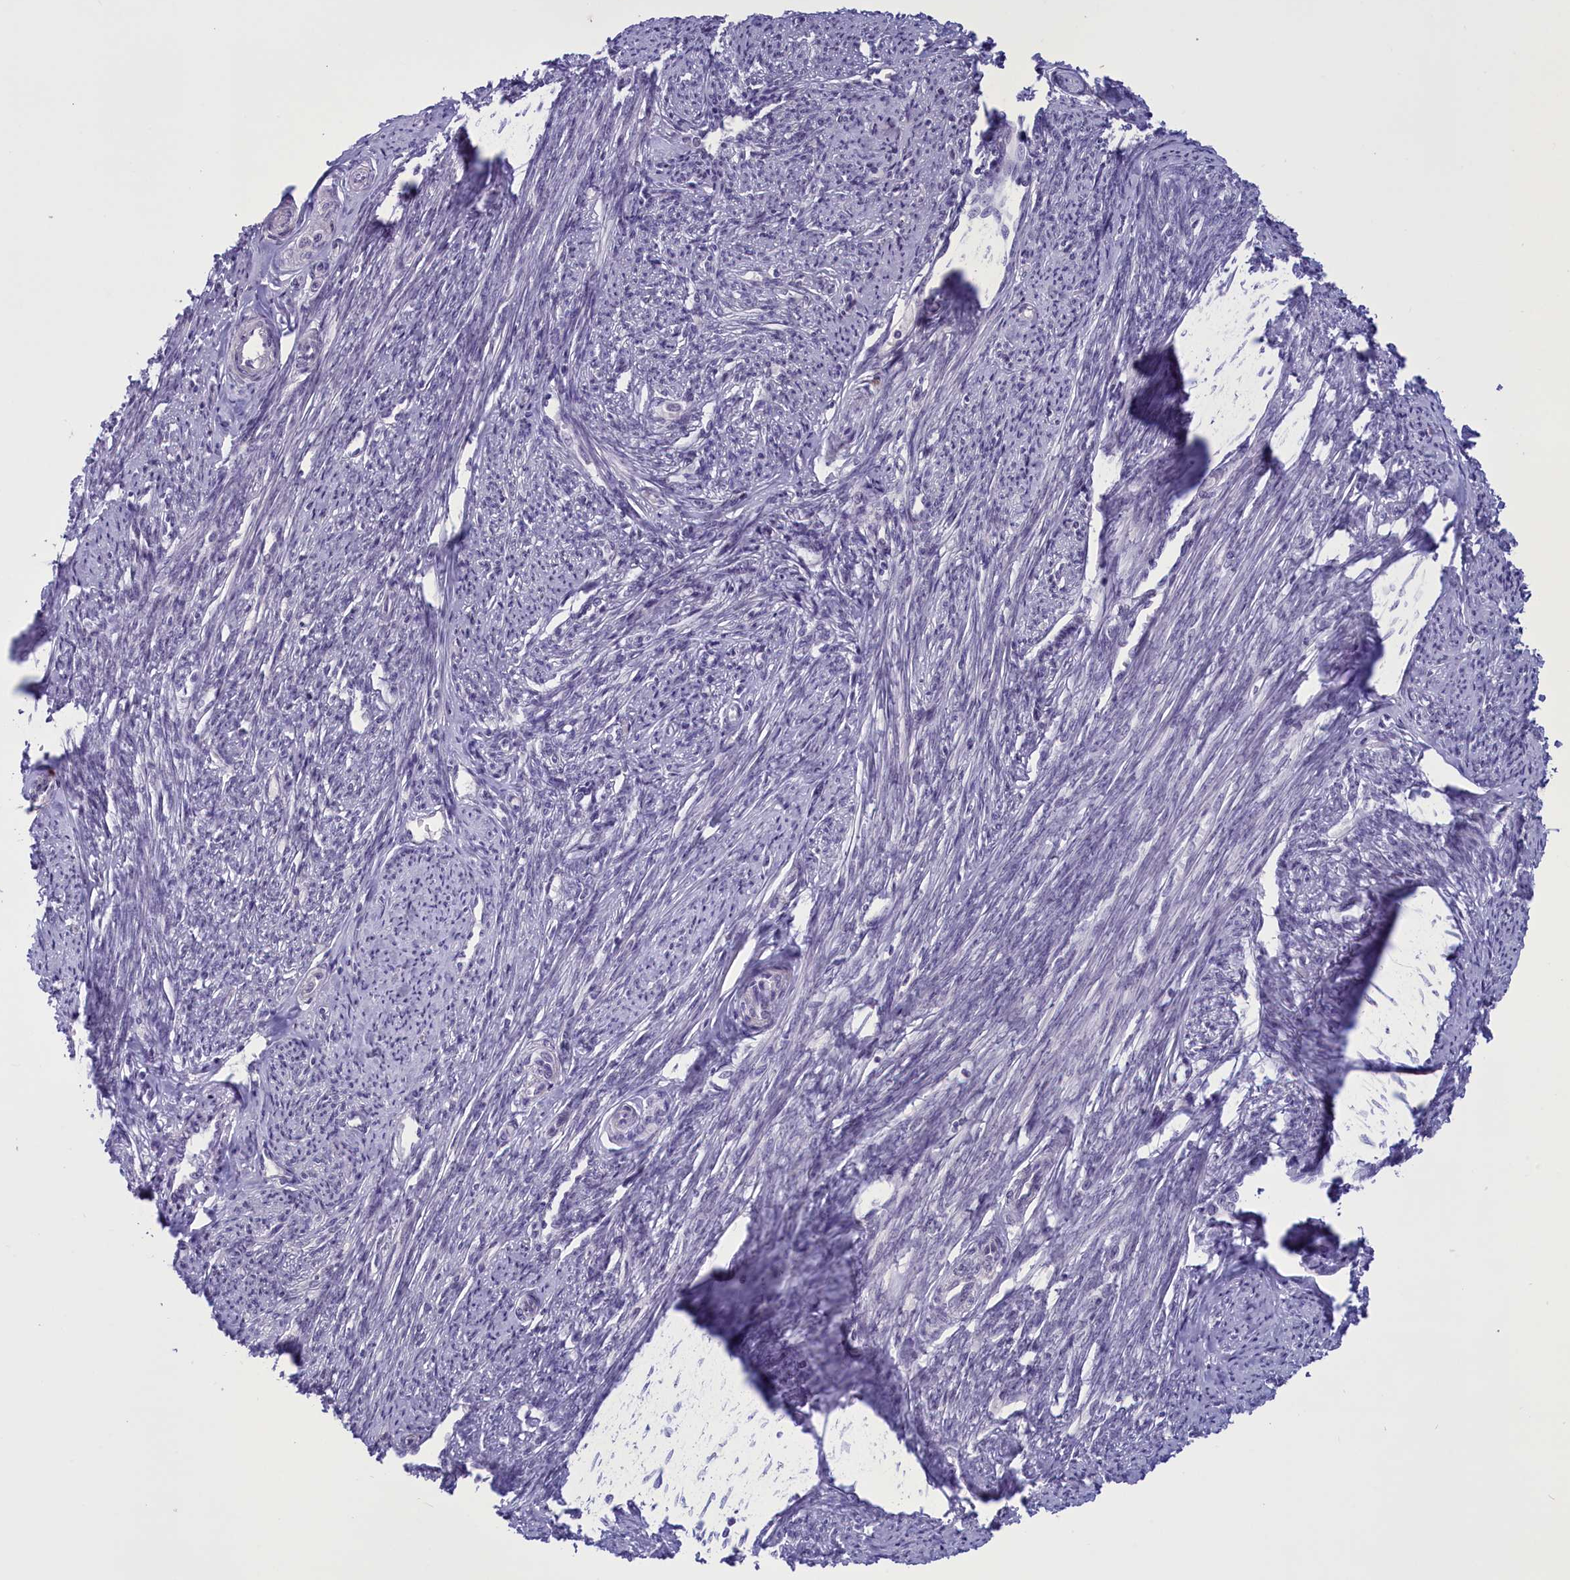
{"staining": {"intensity": "weak", "quantity": "<25%", "location": "cytoplasmic/membranous"}, "tissue": "smooth muscle", "cell_type": "Smooth muscle cells", "image_type": "normal", "snomed": [{"axis": "morphology", "description": "Normal tissue, NOS"}, {"axis": "topography", "description": "Smooth muscle"}, {"axis": "topography", "description": "Uterus"}], "caption": "This is an immunohistochemistry image of benign smooth muscle. There is no staining in smooth muscle cells.", "gene": "ELOA2", "patient": {"sex": "female", "age": 59}}